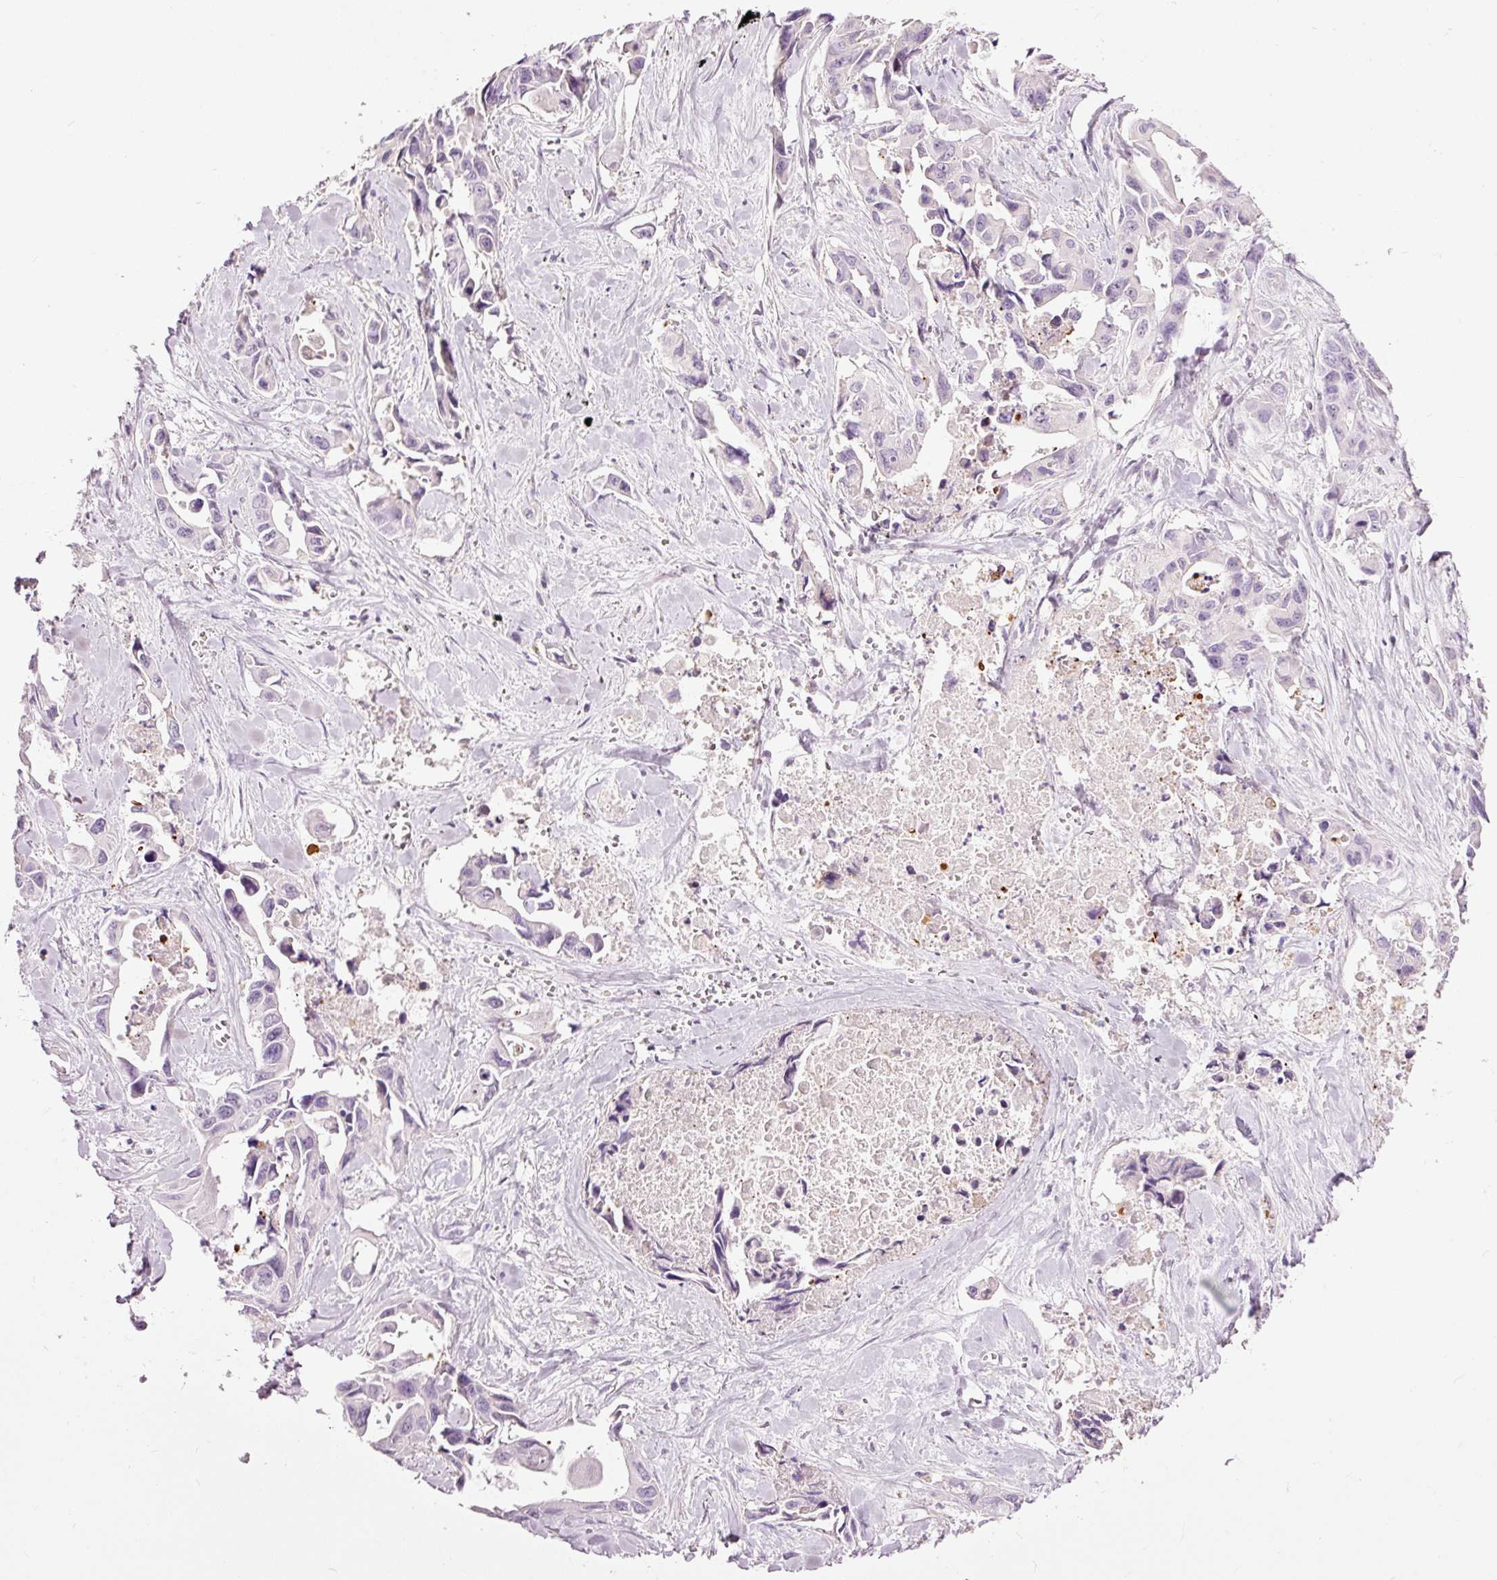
{"staining": {"intensity": "negative", "quantity": "none", "location": "none"}, "tissue": "lung cancer", "cell_type": "Tumor cells", "image_type": "cancer", "snomed": [{"axis": "morphology", "description": "Adenocarcinoma, NOS"}, {"axis": "topography", "description": "Lung"}], "caption": "Adenocarcinoma (lung) was stained to show a protein in brown. There is no significant expression in tumor cells.", "gene": "FCRL4", "patient": {"sex": "male", "age": 64}}